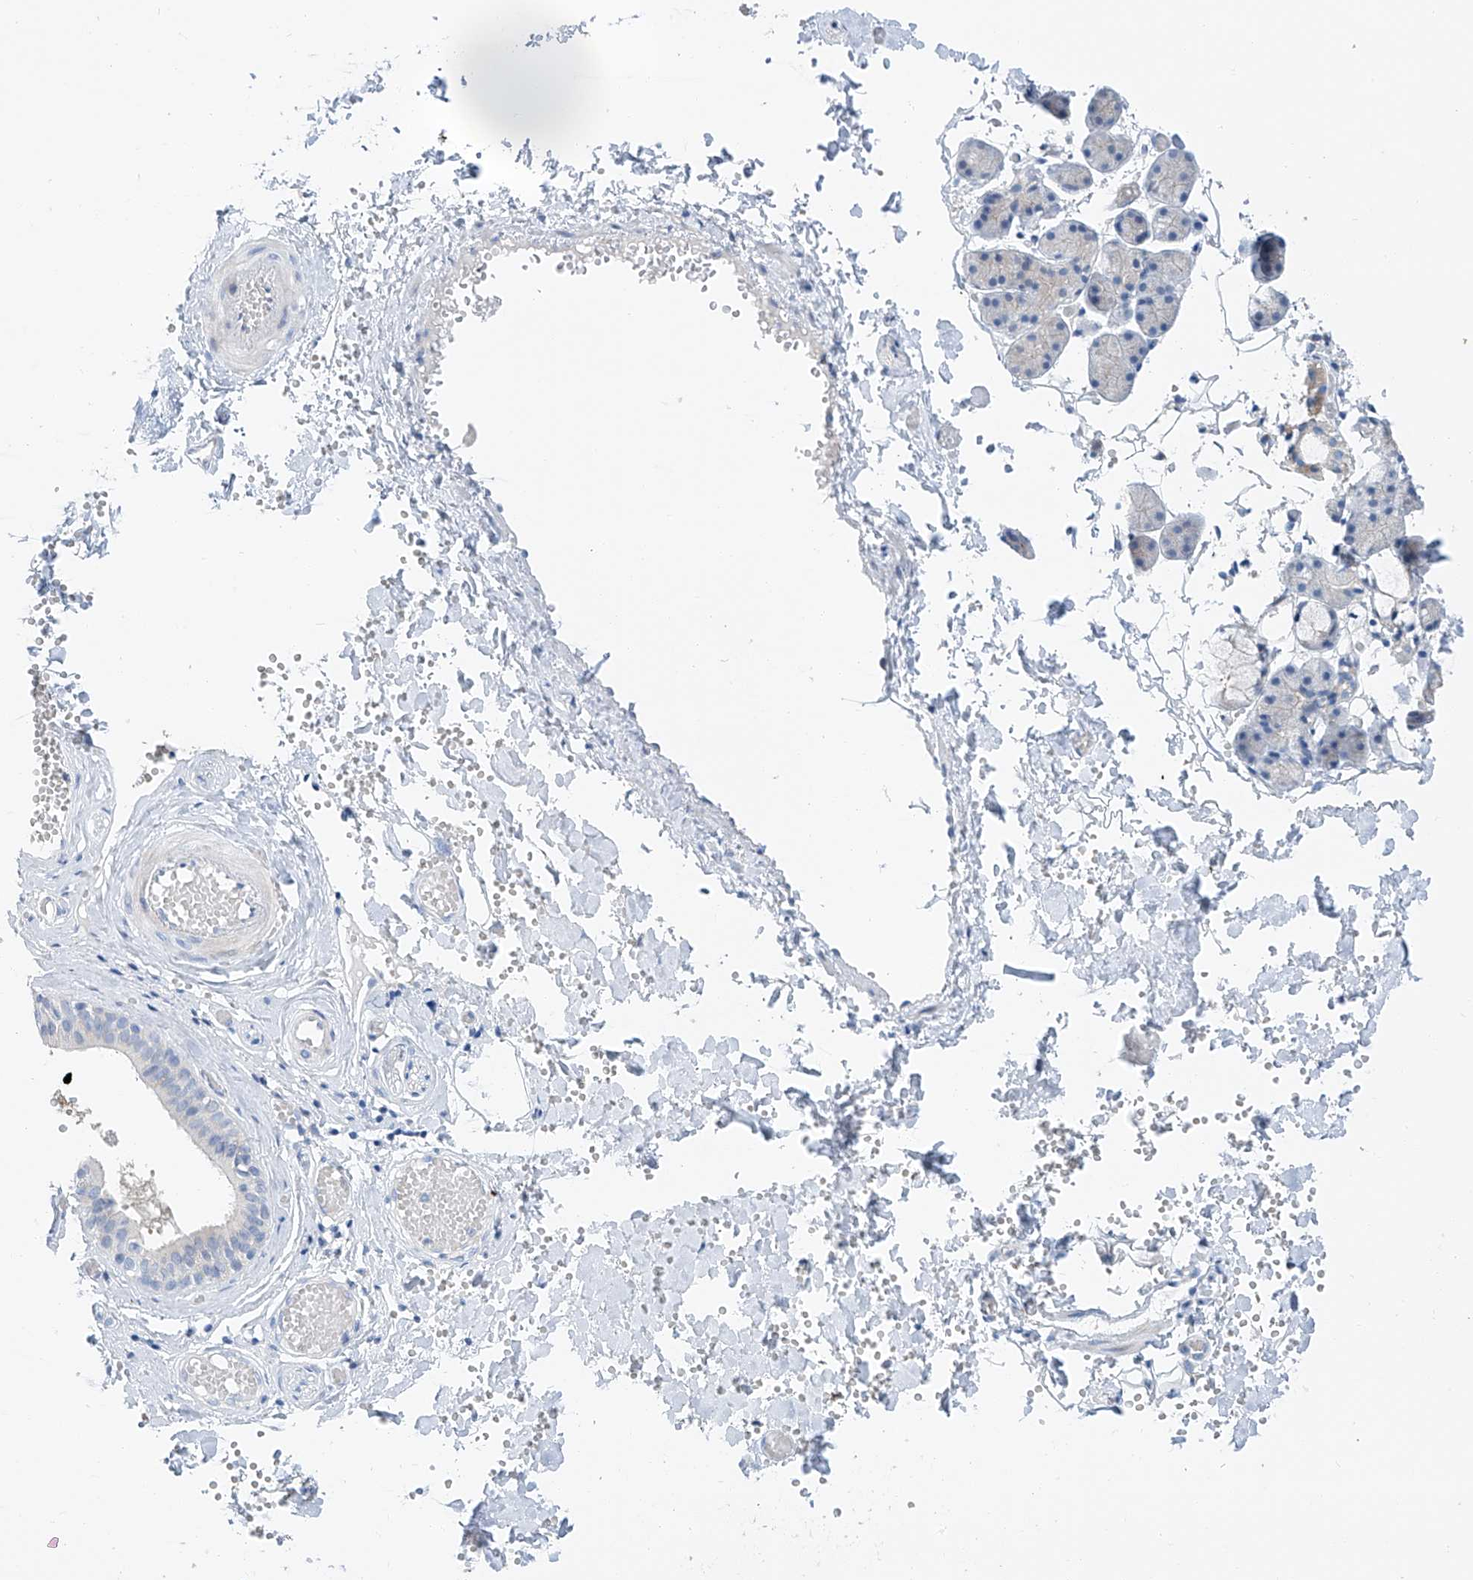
{"staining": {"intensity": "negative", "quantity": "none", "location": "none"}, "tissue": "salivary gland", "cell_type": "Glandular cells", "image_type": "normal", "snomed": [{"axis": "morphology", "description": "Normal tissue, NOS"}, {"axis": "topography", "description": "Salivary gland"}], "caption": "Protein analysis of unremarkable salivary gland demonstrates no significant positivity in glandular cells.", "gene": "CLDND1", "patient": {"sex": "female", "age": 33}}